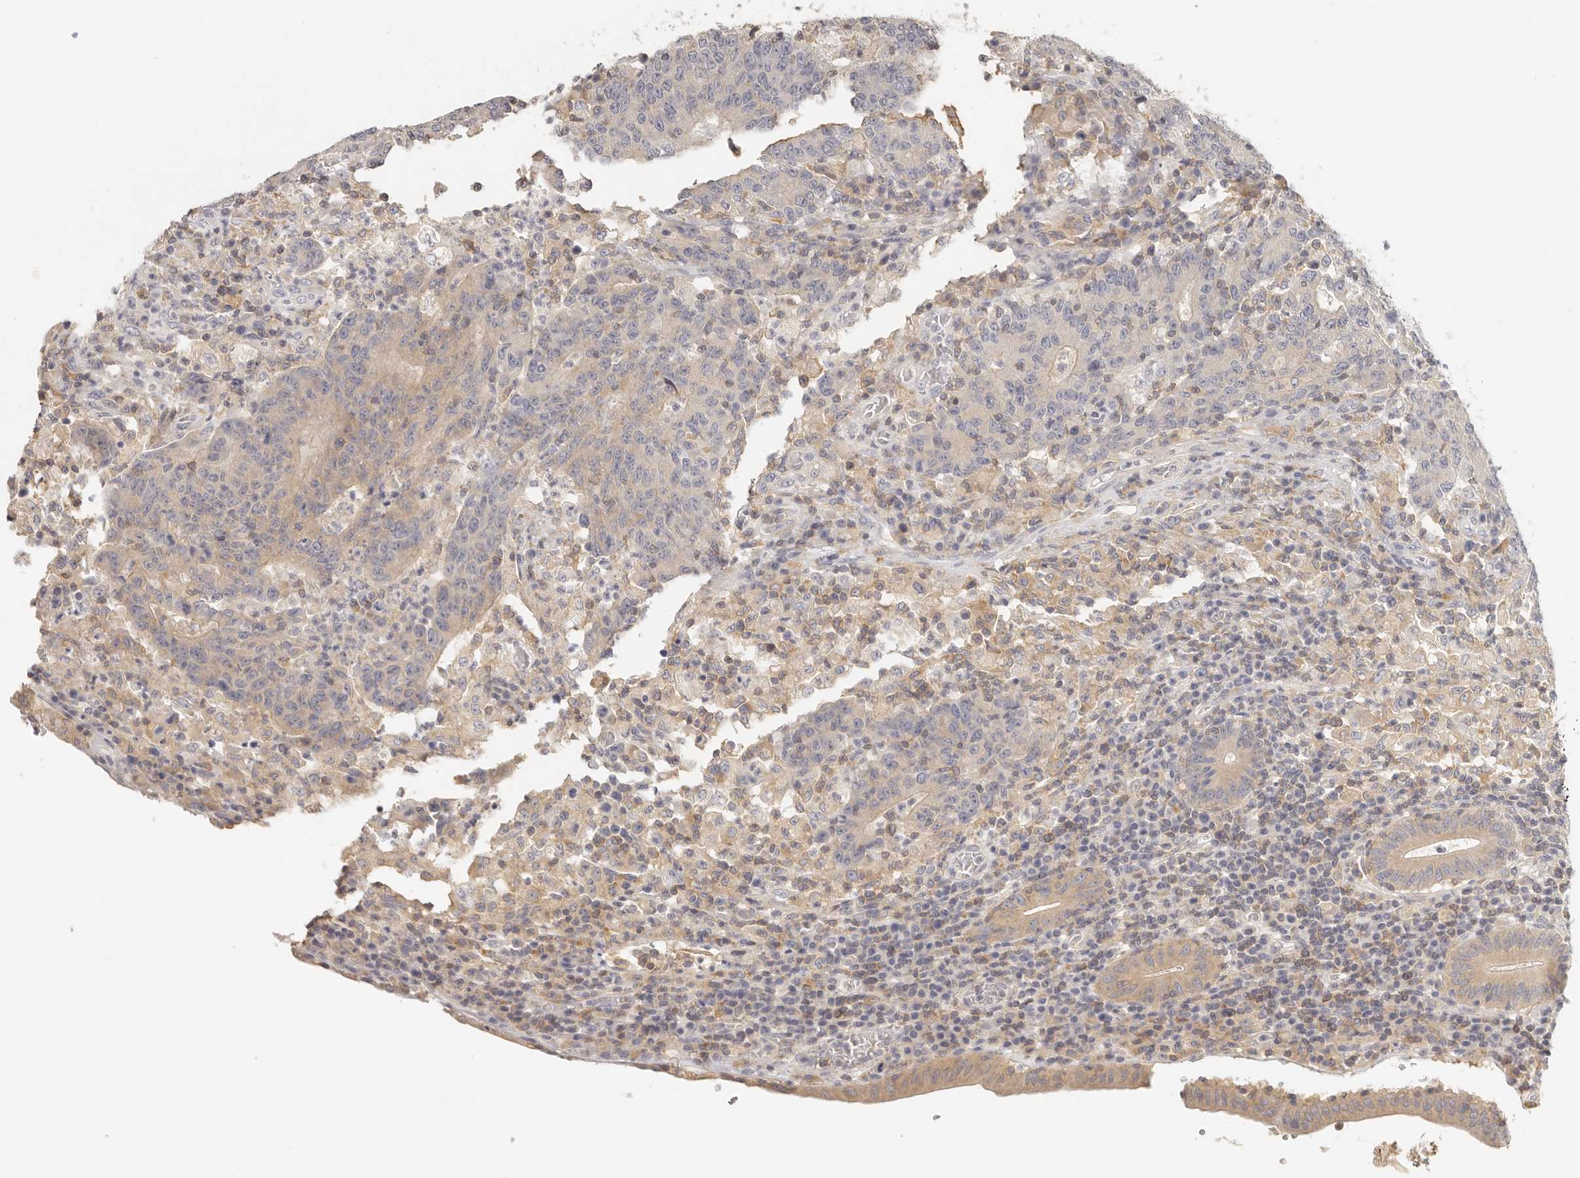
{"staining": {"intensity": "weak", "quantity": "25%-75%", "location": "cytoplasmic/membranous"}, "tissue": "colorectal cancer", "cell_type": "Tumor cells", "image_type": "cancer", "snomed": [{"axis": "morphology", "description": "Adenocarcinoma, NOS"}, {"axis": "topography", "description": "Colon"}], "caption": "A micrograph showing weak cytoplasmic/membranous positivity in approximately 25%-75% of tumor cells in colorectal adenocarcinoma, as visualized by brown immunohistochemical staining.", "gene": "ANXA9", "patient": {"sex": "female", "age": 75}}